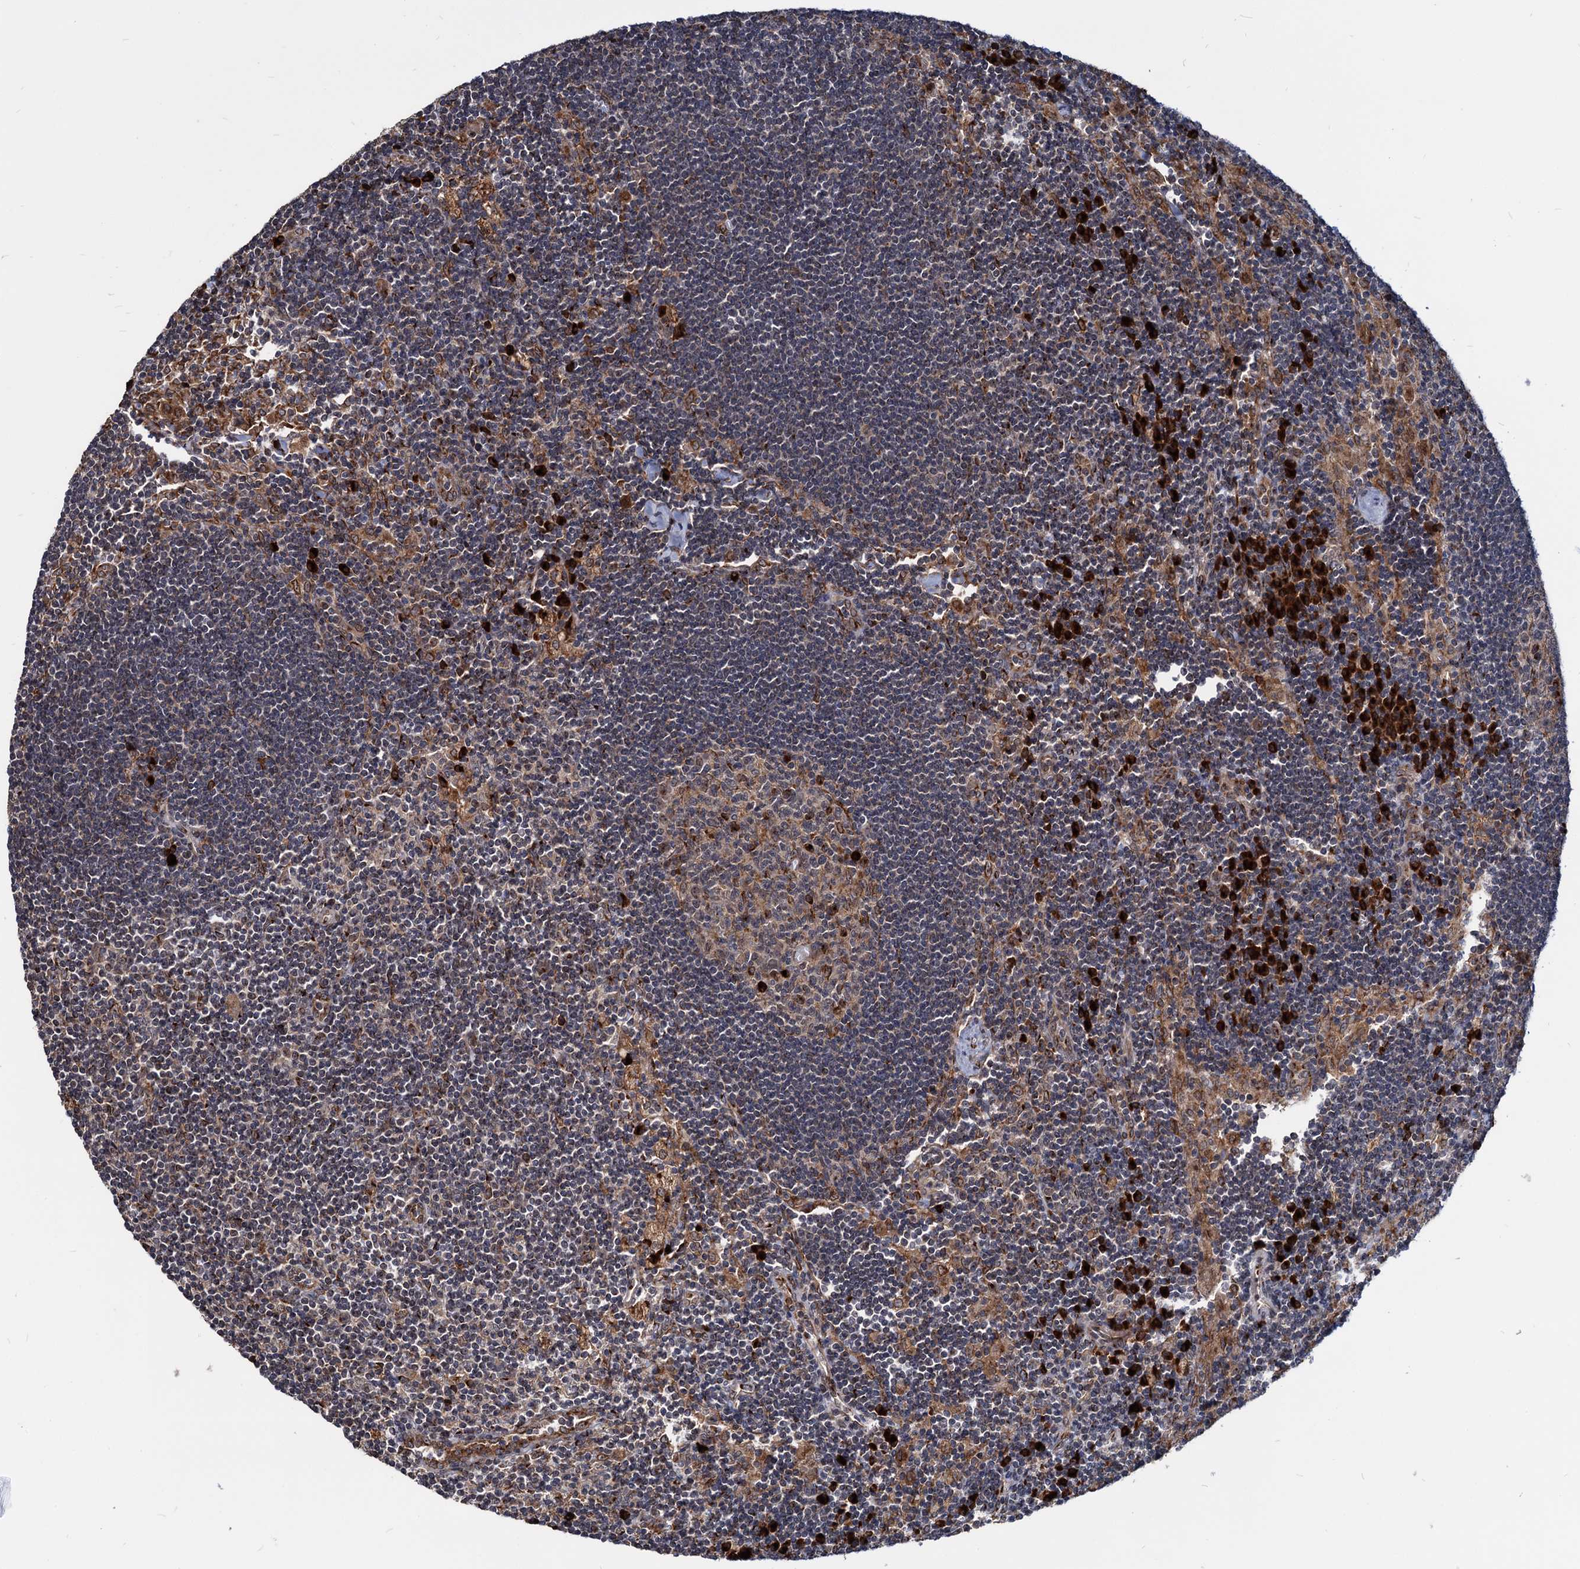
{"staining": {"intensity": "strong", "quantity": "<25%", "location": "cytoplasmic/membranous"}, "tissue": "lymph node", "cell_type": "Germinal center cells", "image_type": "normal", "snomed": [{"axis": "morphology", "description": "Normal tissue, NOS"}, {"axis": "topography", "description": "Lymph node"}], "caption": "DAB immunohistochemical staining of normal lymph node reveals strong cytoplasmic/membranous protein staining in about <25% of germinal center cells. Using DAB (brown) and hematoxylin (blue) stains, captured at high magnification using brightfield microscopy.", "gene": "SAAL1", "patient": {"sex": "male", "age": 24}}